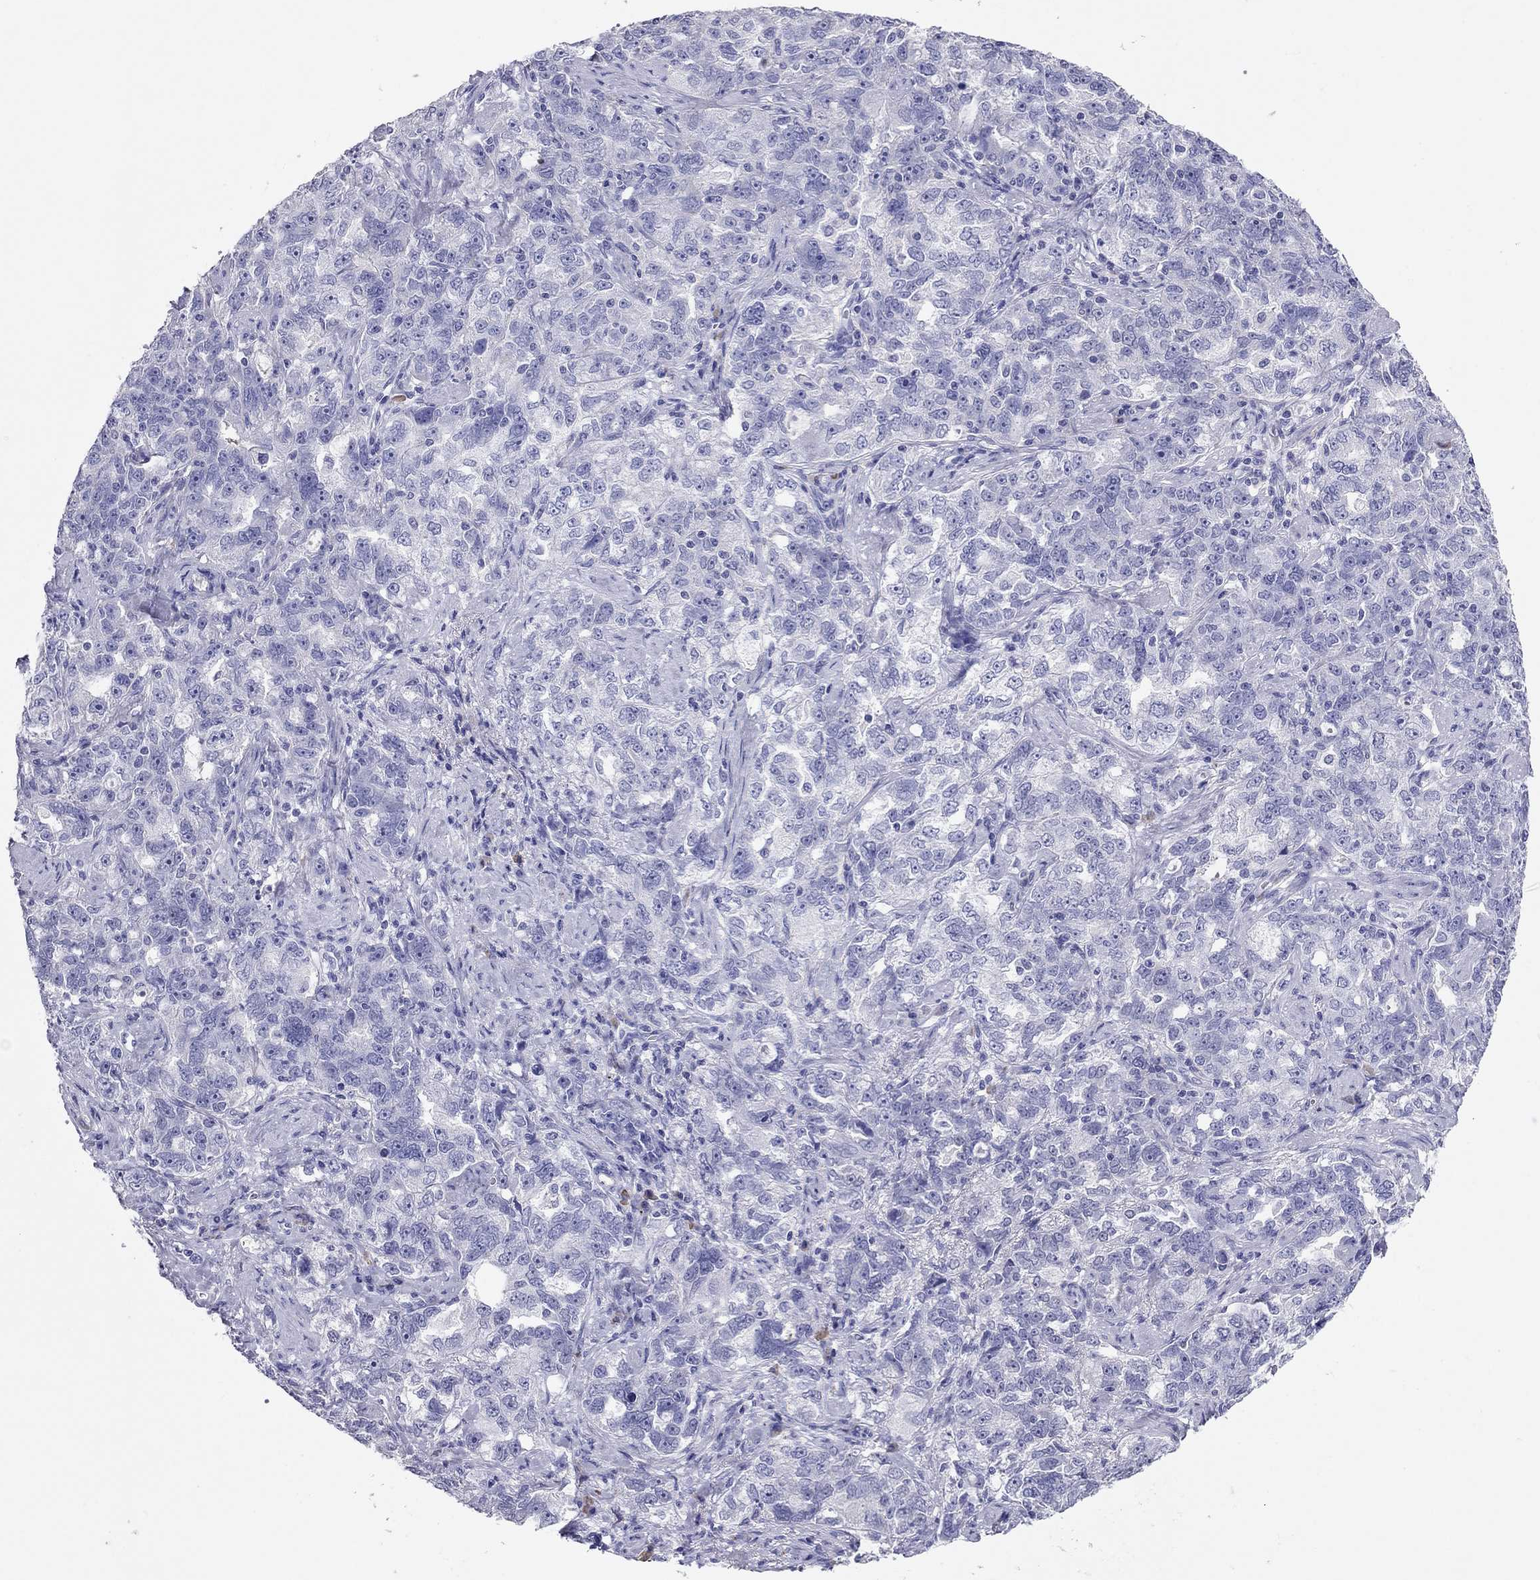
{"staining": {"intensity": "negative", "quantity": "none", "location": "none"}, "tissue": "ovarian cancer", "cell_type": "Tumor cells", "image_type": "cancer", "snomed": [{"axis": "morphology", "description": "Cystadenocarcinoma, serous, NOS"}, {"axis": "topography", "description": "Ovary"}], "caption": "Immunohistochemistry of serous cystadenocarcinoma (ovarian) displays no expression in tumor cells.", "gene": "CALHM1", "patient": {"sex": "female", "age": 51}}